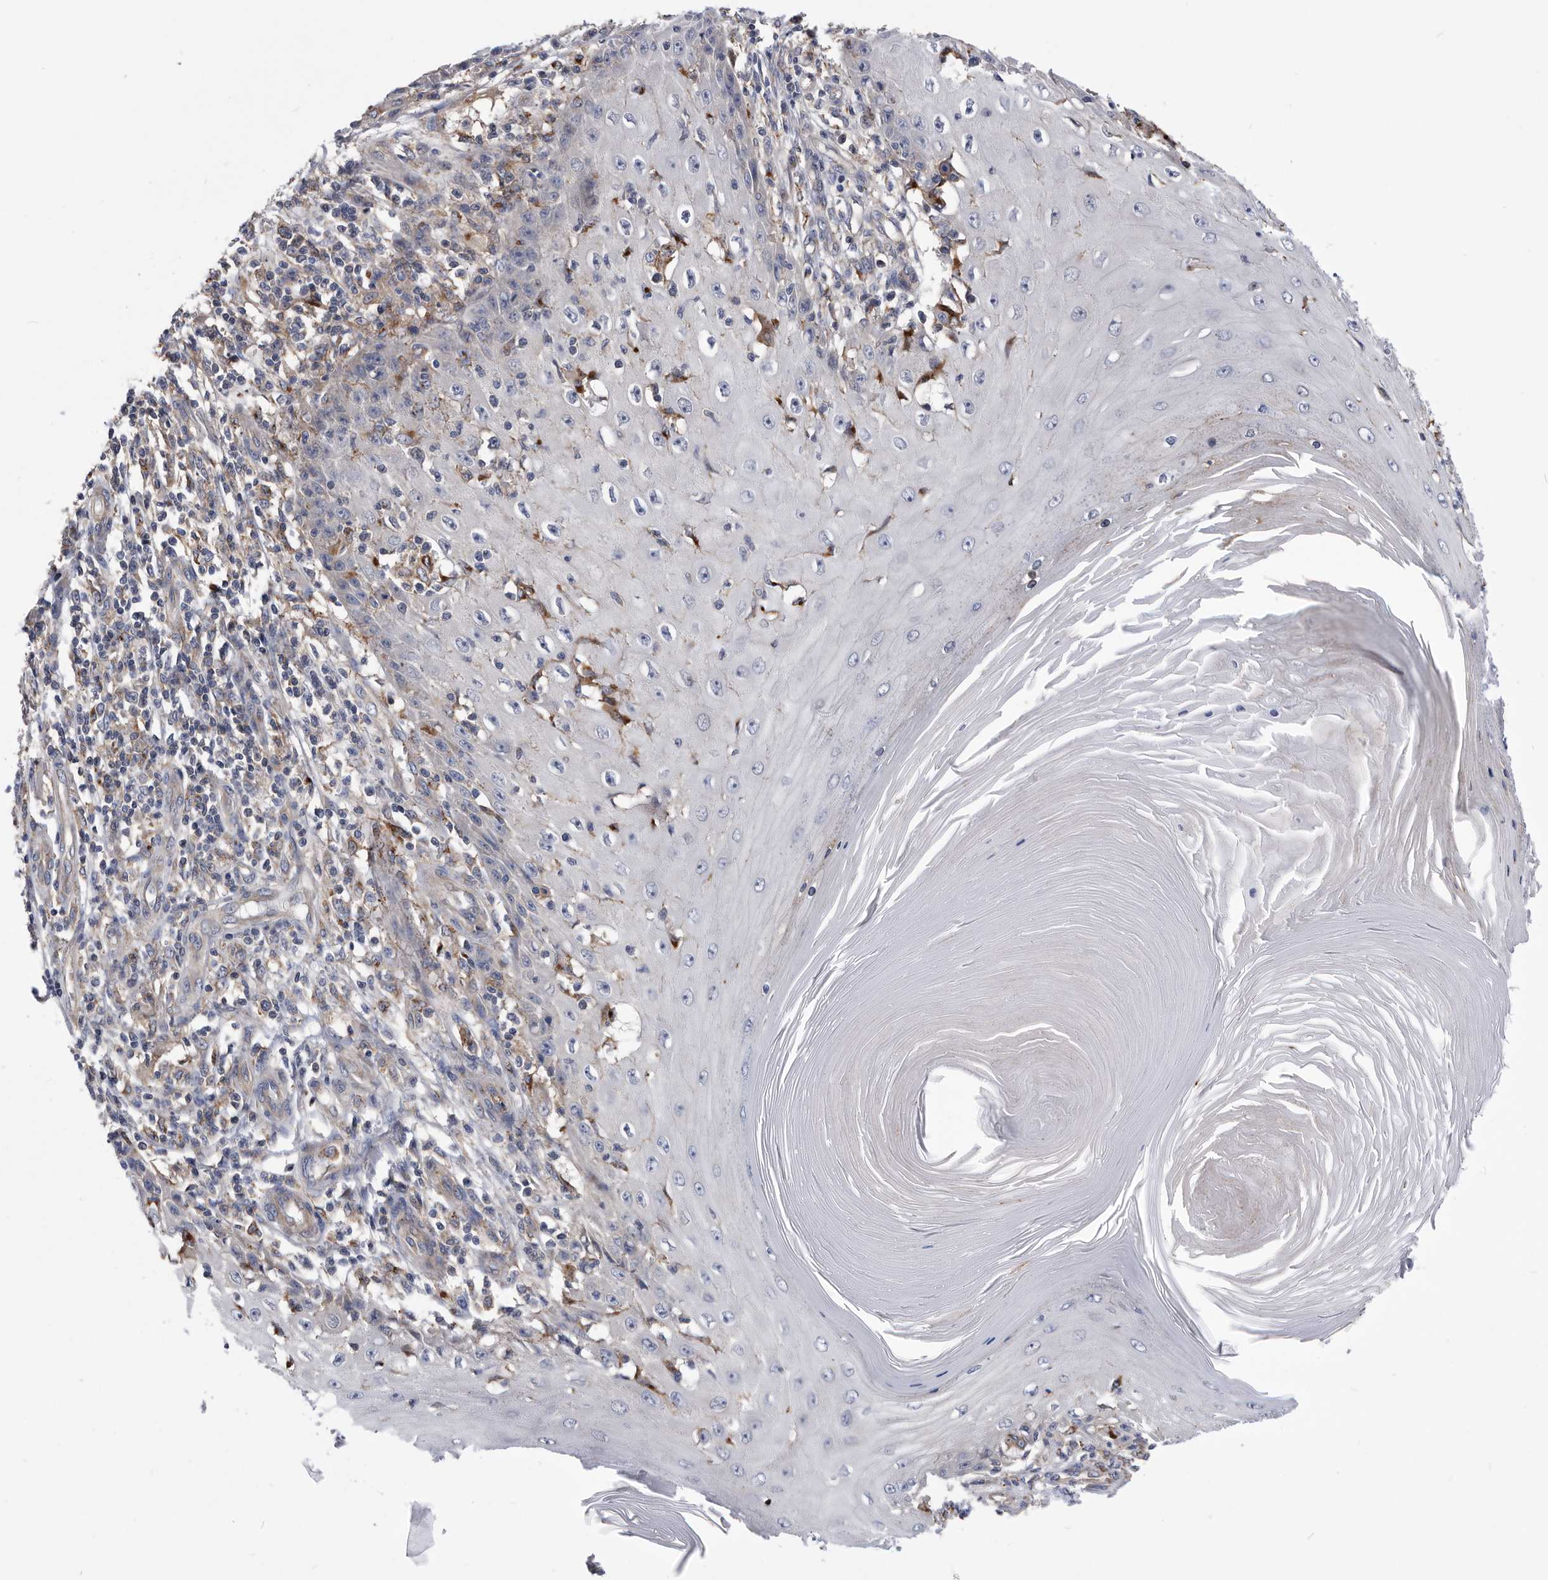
{"staining": {"intensity": "negative", "quantity": "none", "location": "none"}, "tissue": "skin cancer", "cell_type": "Tumor cells", "image_type": "cancer", "snomed": [{"axis": "morphology", "description": "Squamous cell carcinoma, NOS"}, {"axis": "topography", "description": "Skin"}], "caption": "This is an immunohistochemistry (IHC) micrograph of skin squamous cell carcinoma. There is no positivity in tumor cells.", "gene": "BAIAP3", "patient": {"sex": "female", "age": 73}}